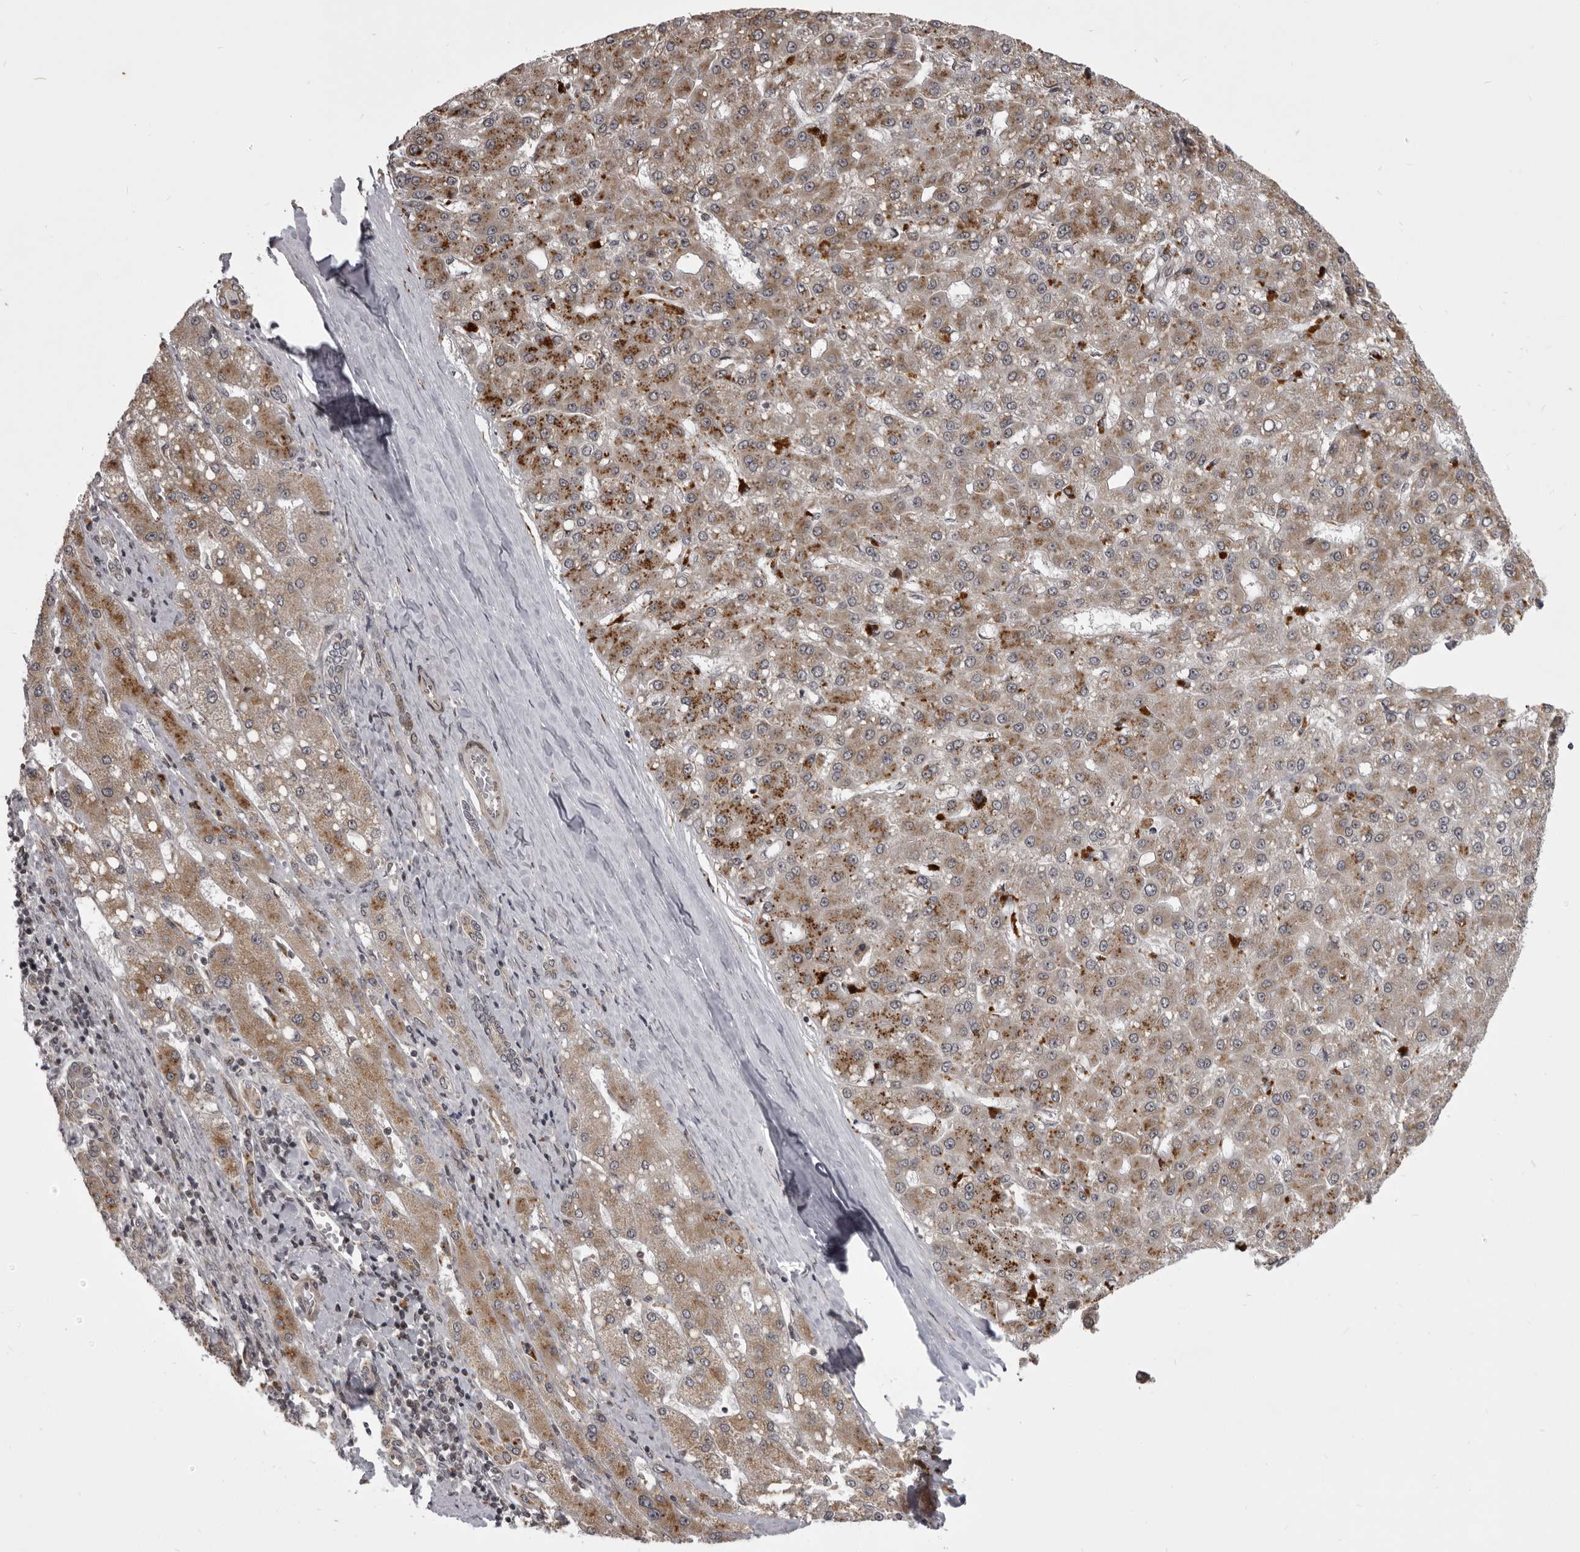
{"staining": {"intensity": "moderate", "quantity": ">75%", "location": "cytoplasmic/membranous"}, "tissue": "liver cancer", "cell_type": "Tumor cells", "image_type": "cancer", "snomed": [{"axis": "morphology", "description": "Carcinoma, Hepatocellular, NOS"}, {"axis": "topography", "description": "Liver"}], "caption": "Immunohistochemistry (DAB (3,3'-diaminobenzidine)) staining of human liver cancer (hepatocellular carcinoma) shows moderate cytoplasmic/membranous protein positivity in approximately >75% of tumor cells. (Brightfield microscopy of DAB IHC at high magnification).", "gene": "C1orf109", "patient": {"sex": "male", "age": 67}}